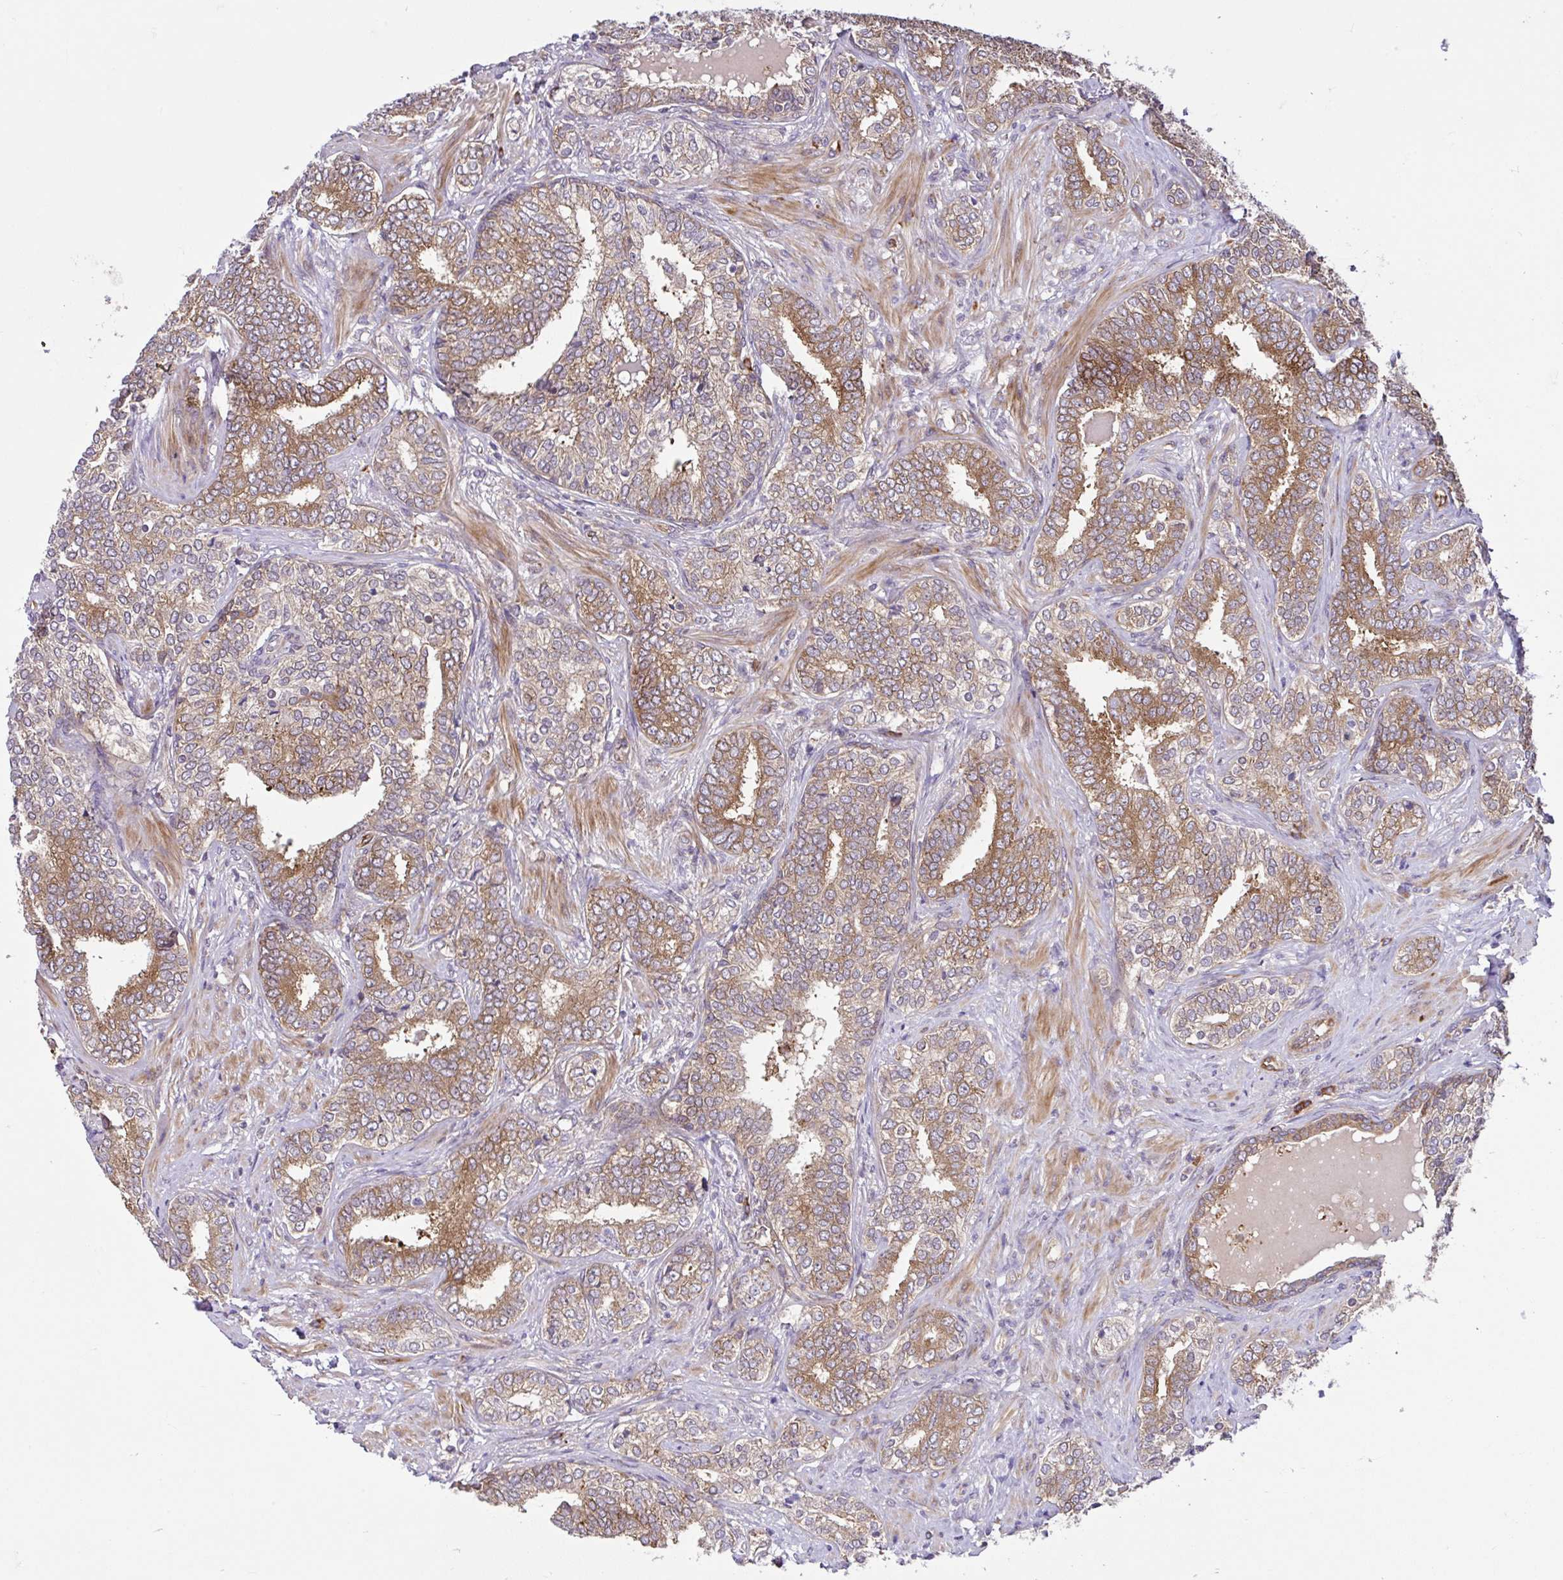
{"staining": {"intensity": "moderate", "quantity": ">75%", "location": "cytoplasmic/membranous"}, "tissue": "prostate cancer", "cell_type": "Tumor cells", "image_type": "cancer", "snomed": [{"axis": "morphology", "description": "Adenocarcinoma, High grade"}, {"axis": "topography", "description": "Prostate"}], "caption": "High-grade adenocarcinoma (prostate) stained with immunohistochemistry displays moderate cytoplasmic/membranous positivity in about >75% of tumor cells. Immunohistochemistry (ihc) stains the protein in brown and the nuclei are stained blue.", "gene": "NTPCR", "patient": {"sex": "male", "age": 72}}